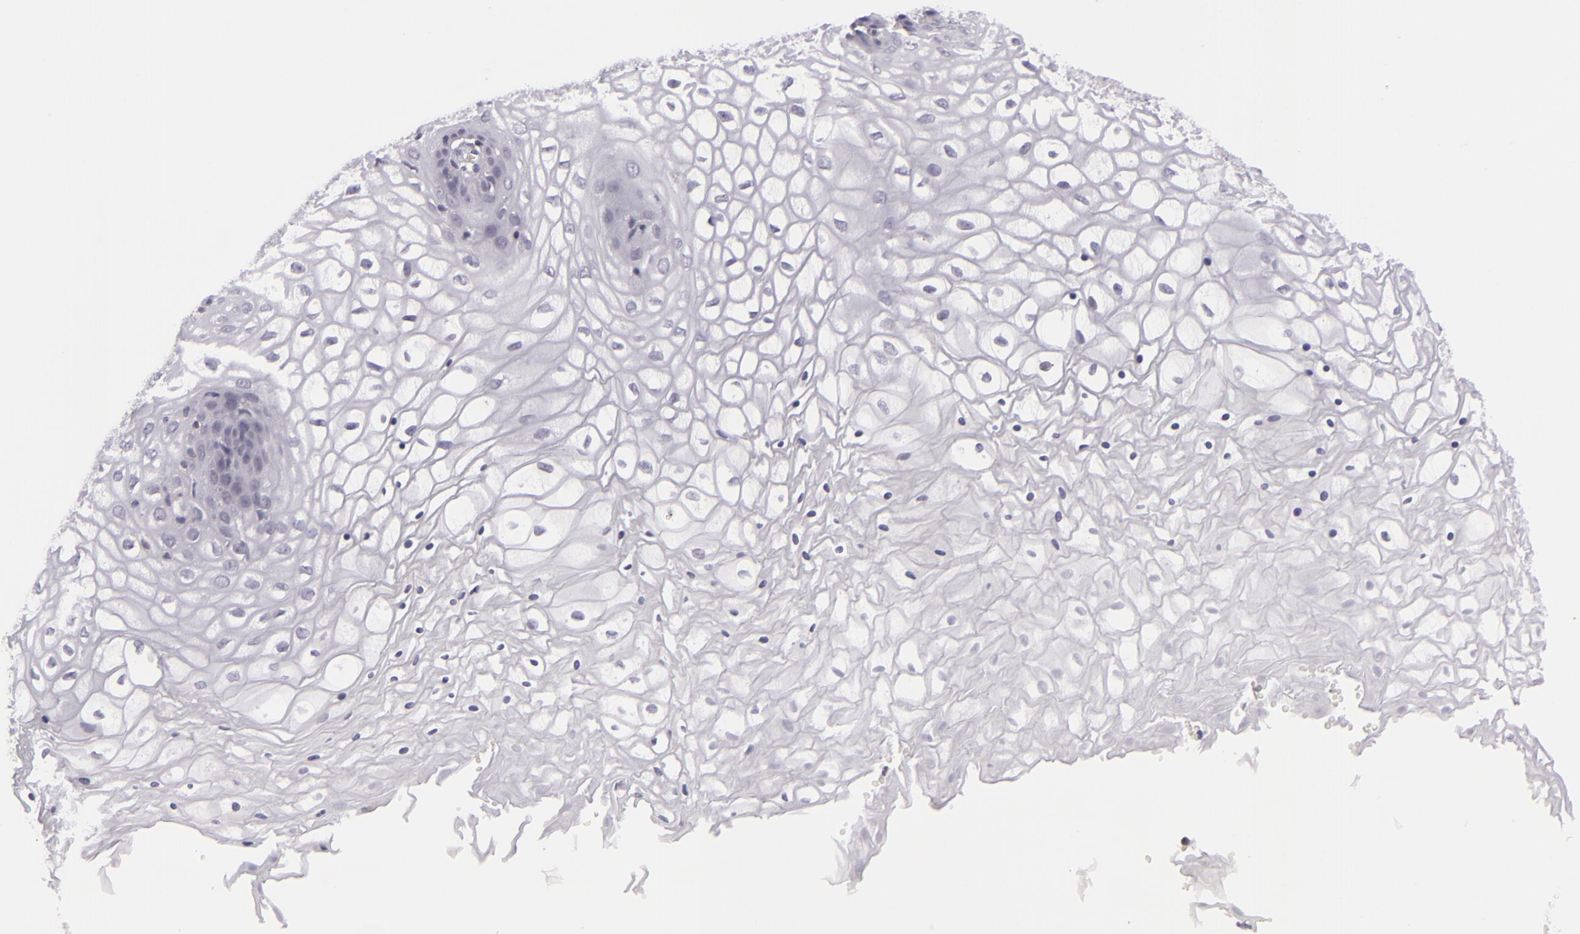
{"staining": {"intensity": "negative", "quantity": "none", "location": "none"}, "tissue": "vagina", "cell_type": "Squamous epithelial cells", "image_type": "normal", "snomed": [{"axis": "morphology", "description": "Normal tissue, NOS"}, {"axis": "topography", "description": "Vagina"}], "caption": "Protein analysis of benign vagina demonstrates no significant staining in squamous epithelial cells.", "gene": "KCNAB2", "patient": {"sex": "female", "age": 34}}